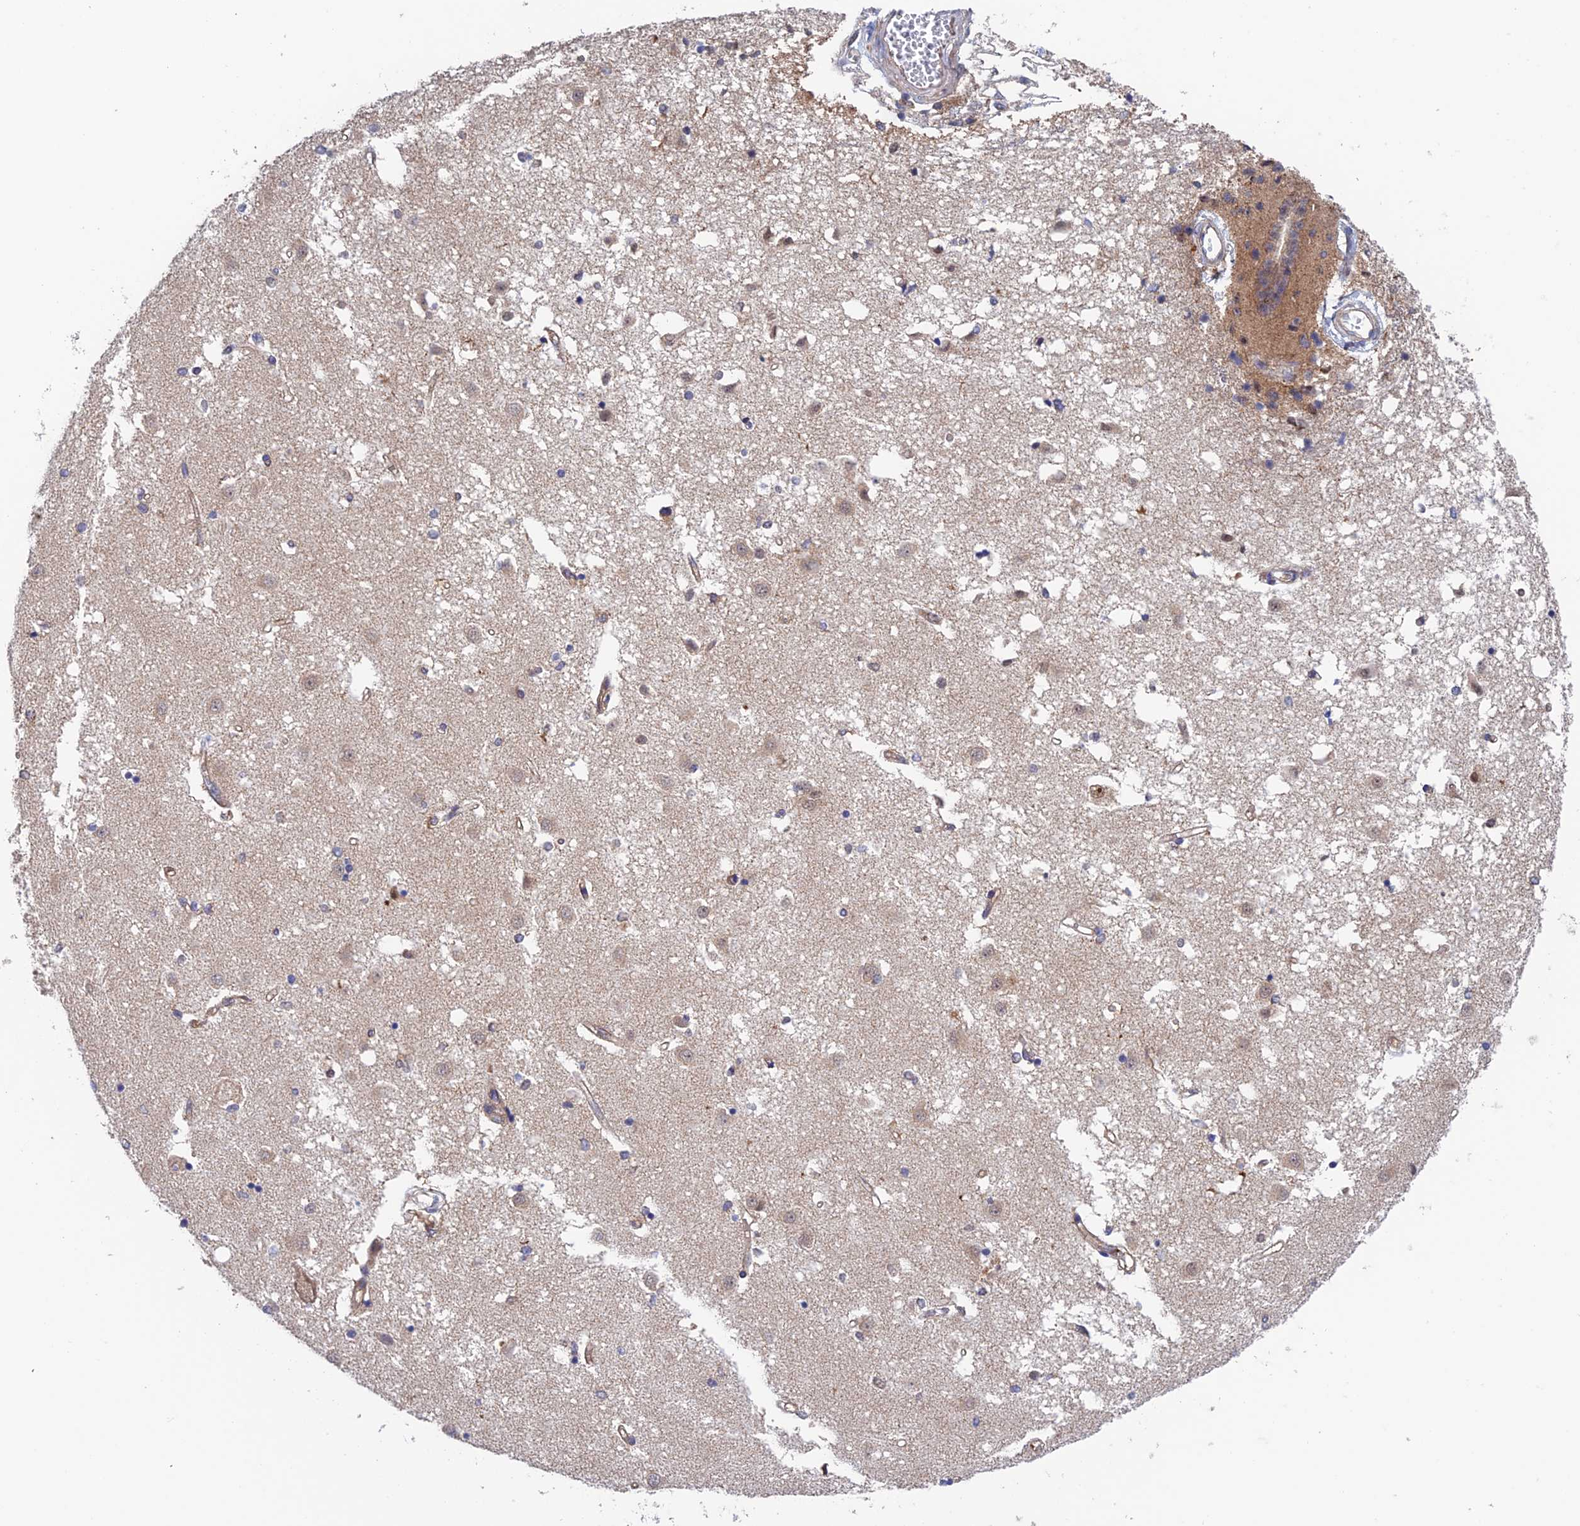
{"staining": {"intensity": "negative", "quantity": "none", "location": "none"}, "tissue": "caudate", "cell_type": "Glial cells", "image_type": "normal", "snomed": [{"axis": "morphology", "description": "Normal tissue, NOS"}, {"axis": "topography", "description": "Lateral ventricle wall"}], "caption": "IHC histopathology image of unremarkable caudate: human caudate stained with DAB demonstrates no significant protein positivity in glial cells.", "gene": "NUDT16L1", "patient": {"sex": "male", "age": 45}}